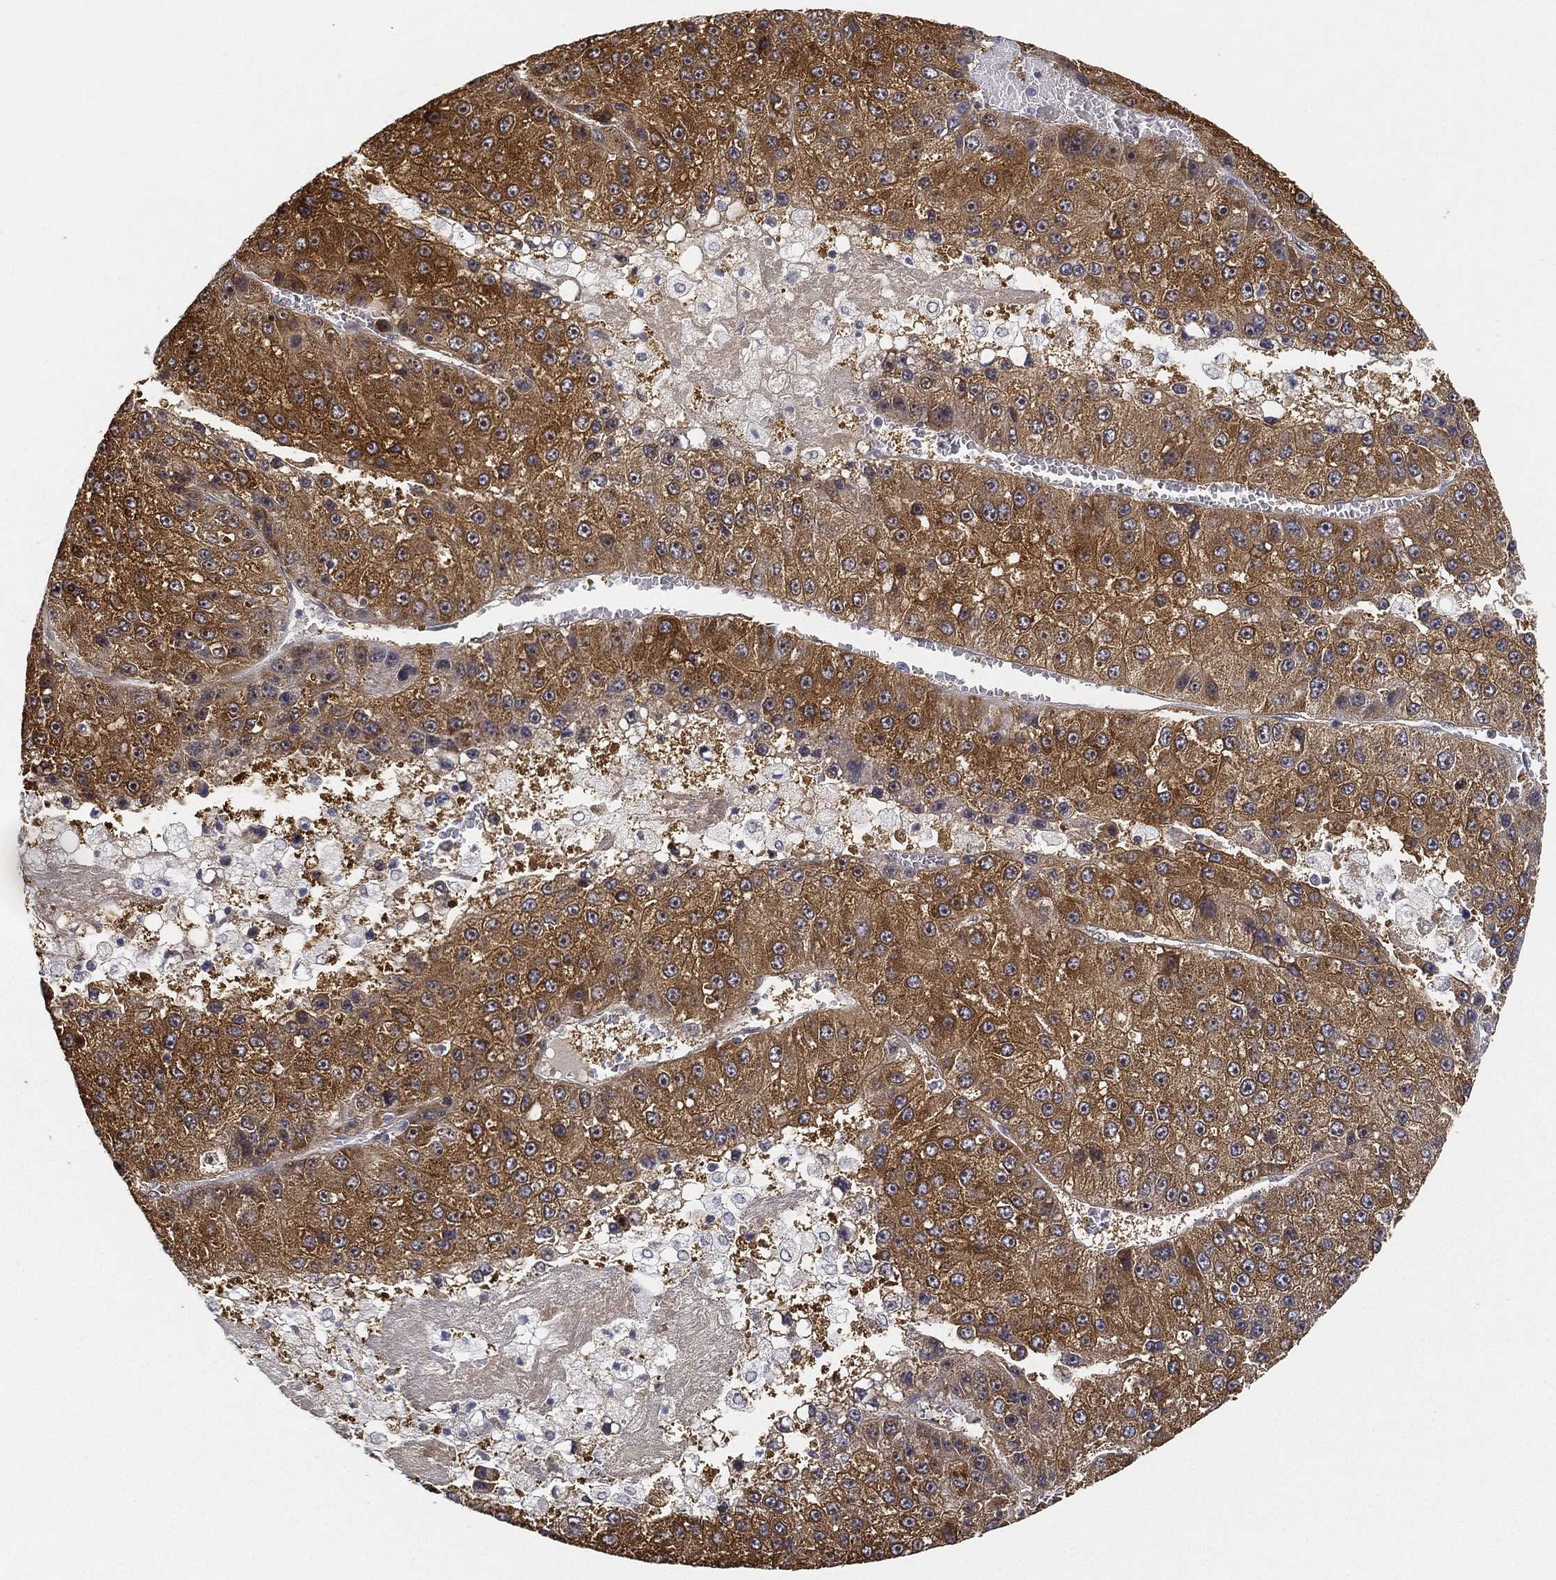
{"staining": {"intensity": "moderate", "quantity": ">75%", "location": "cytoplasmic/membranous"}, "tissue": "liver cancer", "cell_type": "Tumor cells", "image_type": "cancer", "snomed": [{"axis": "morphology", "description": "Carcinoma, Hepatocellular, NOS"}, {"axis": "topography", "description": "Liver"}], "caption": "Immunohistochemical staining of human liver hepatocellular carcinoma shows moderate cytoplasmic/membranous protein expression in approximately >75% of tumor cells. The staining was performed using DAB (3,3'-diaminobenzidine), with brown indicating positive protein expression. Nuclei are stained blue with hematoxylin.", "gene": "PPP1R16B", "patient": {"sex": "female", "age": 73}}